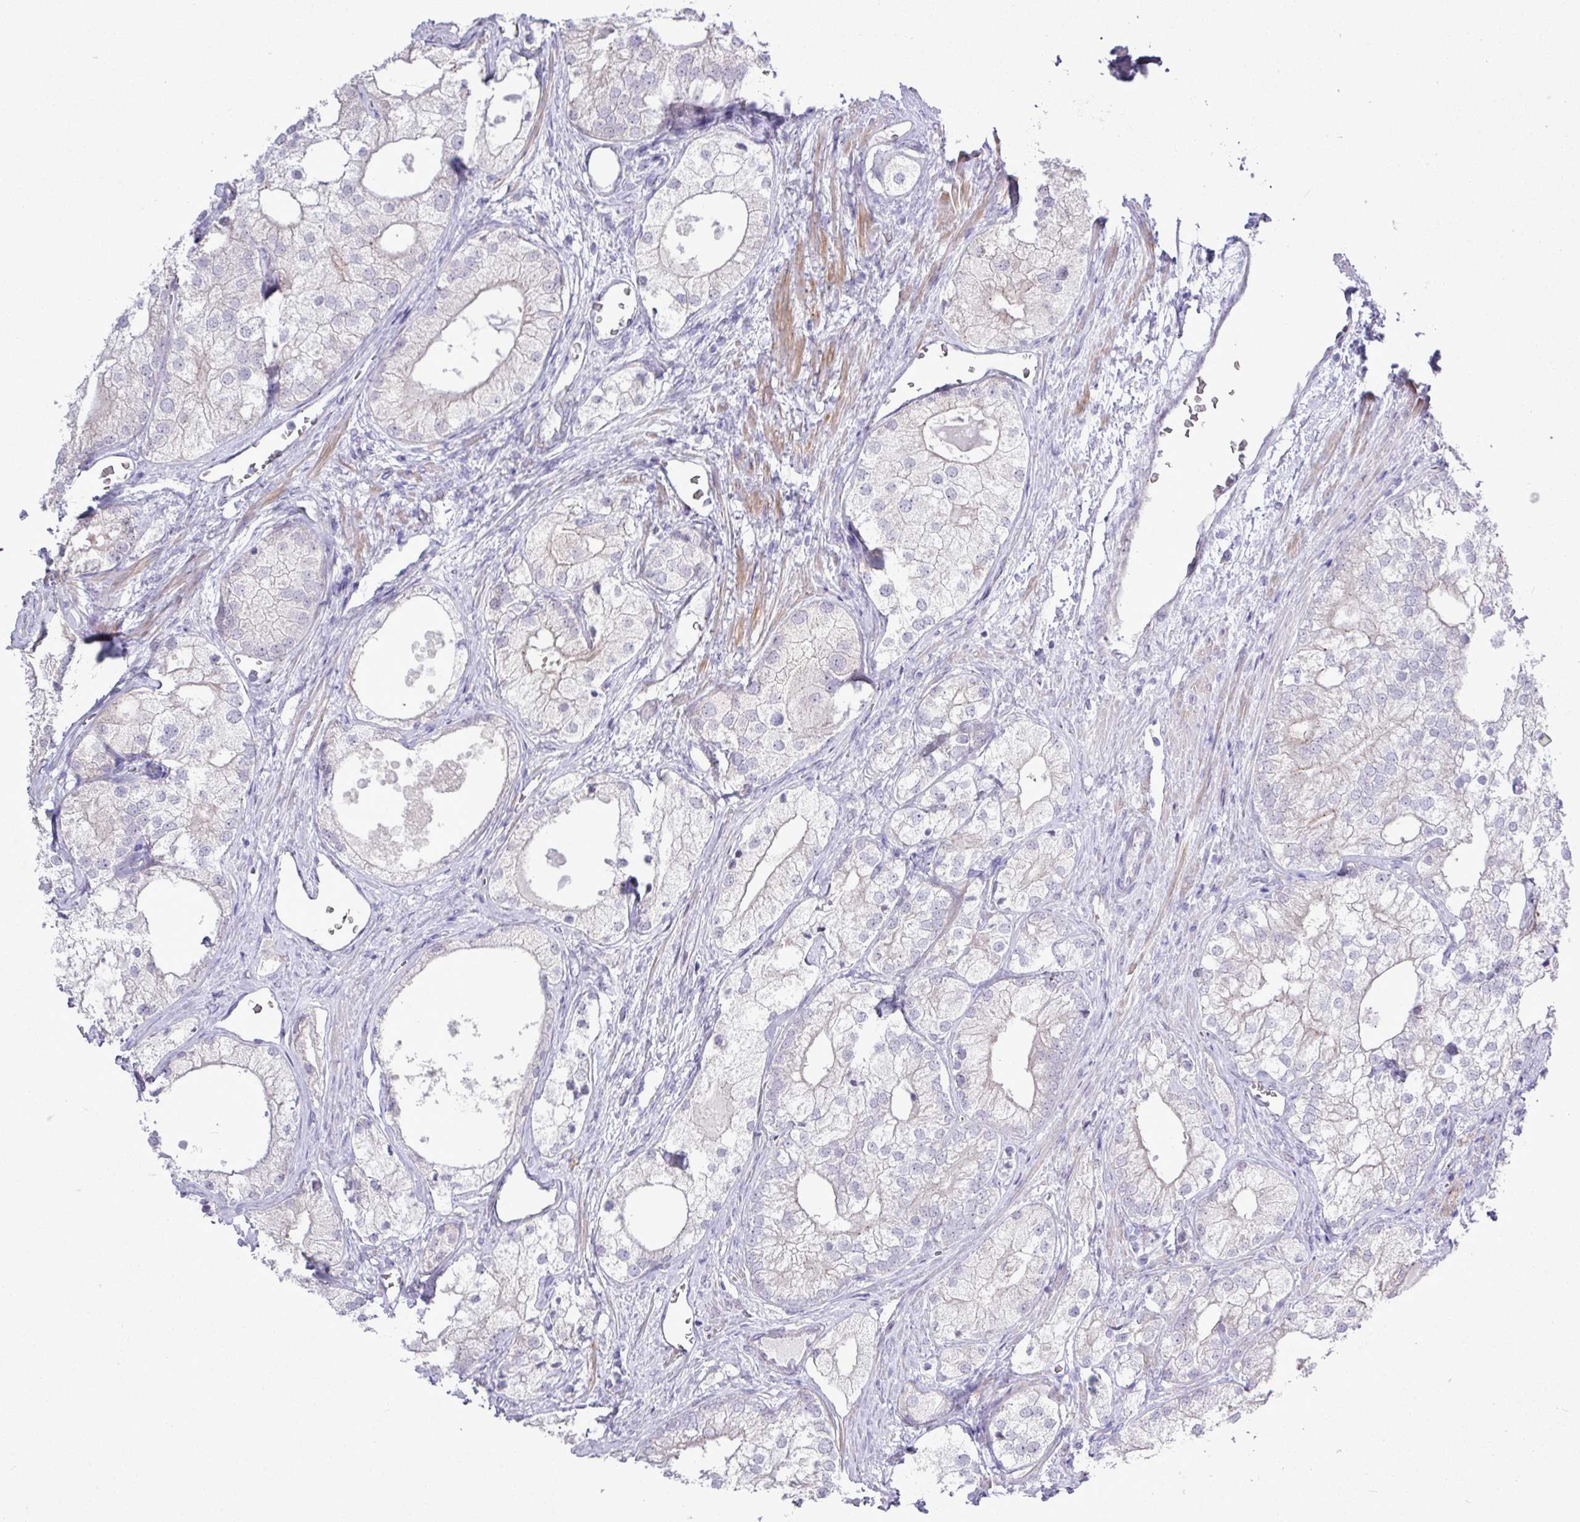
{"staining": {"intensity": "negative", "quantity": "none", "location": "none"}, "tissue": "prostate cancer", "cell_type": "Tumor cells", "image_type": "cancer", "snomed": [{"axis": "morphology", "description": "Adenocarcinoma, Low grade"}, {"axis": "topography", "description": "Prostate"}], "caption": "Immunohistochemistry (IHC) image of neoplastic tissue: adenocarcinoma (low-grade) (prostate) stained with DAB (3,3'-diaminobenzidine) exhibits no significant protein positivity in tumor cells.", "gene": "SPINK8", "patient": {"sex": "male", "age": 69}}